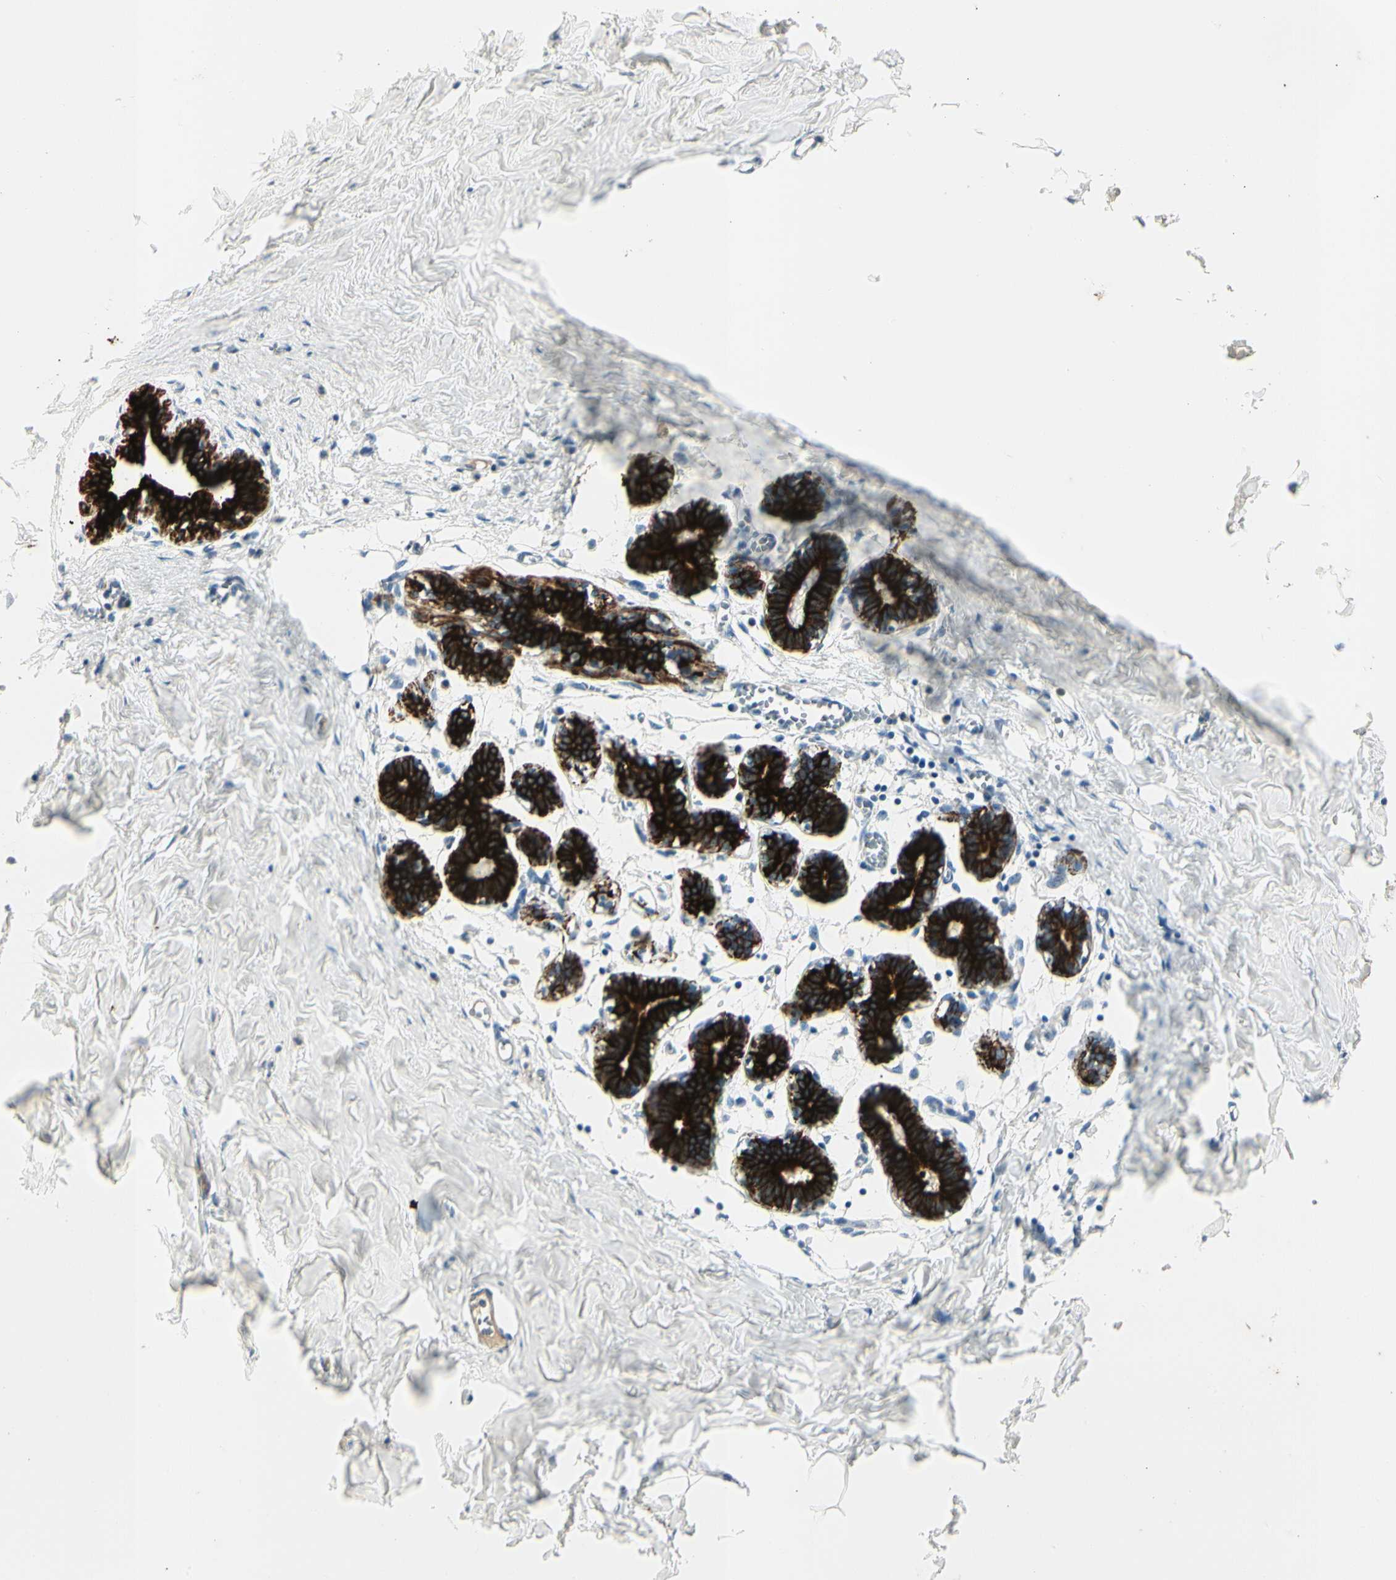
{"staining": {"intensity": "negative", "quantity": "none", "location": "none"}, "tissue": "breast", "cell_type": "Adipocytes", "image_type": "normal", "snomed": [{"axis": "morphology", "description": "Normal tissue, NOS"}, {"axis": "topography", "description": "Breast"}], "caption": "Immunohistochemistry of normal human breast shows no staining in adipocytes.", "gene": "SKIL", "patient": {"sex": "female", "age": 27}}